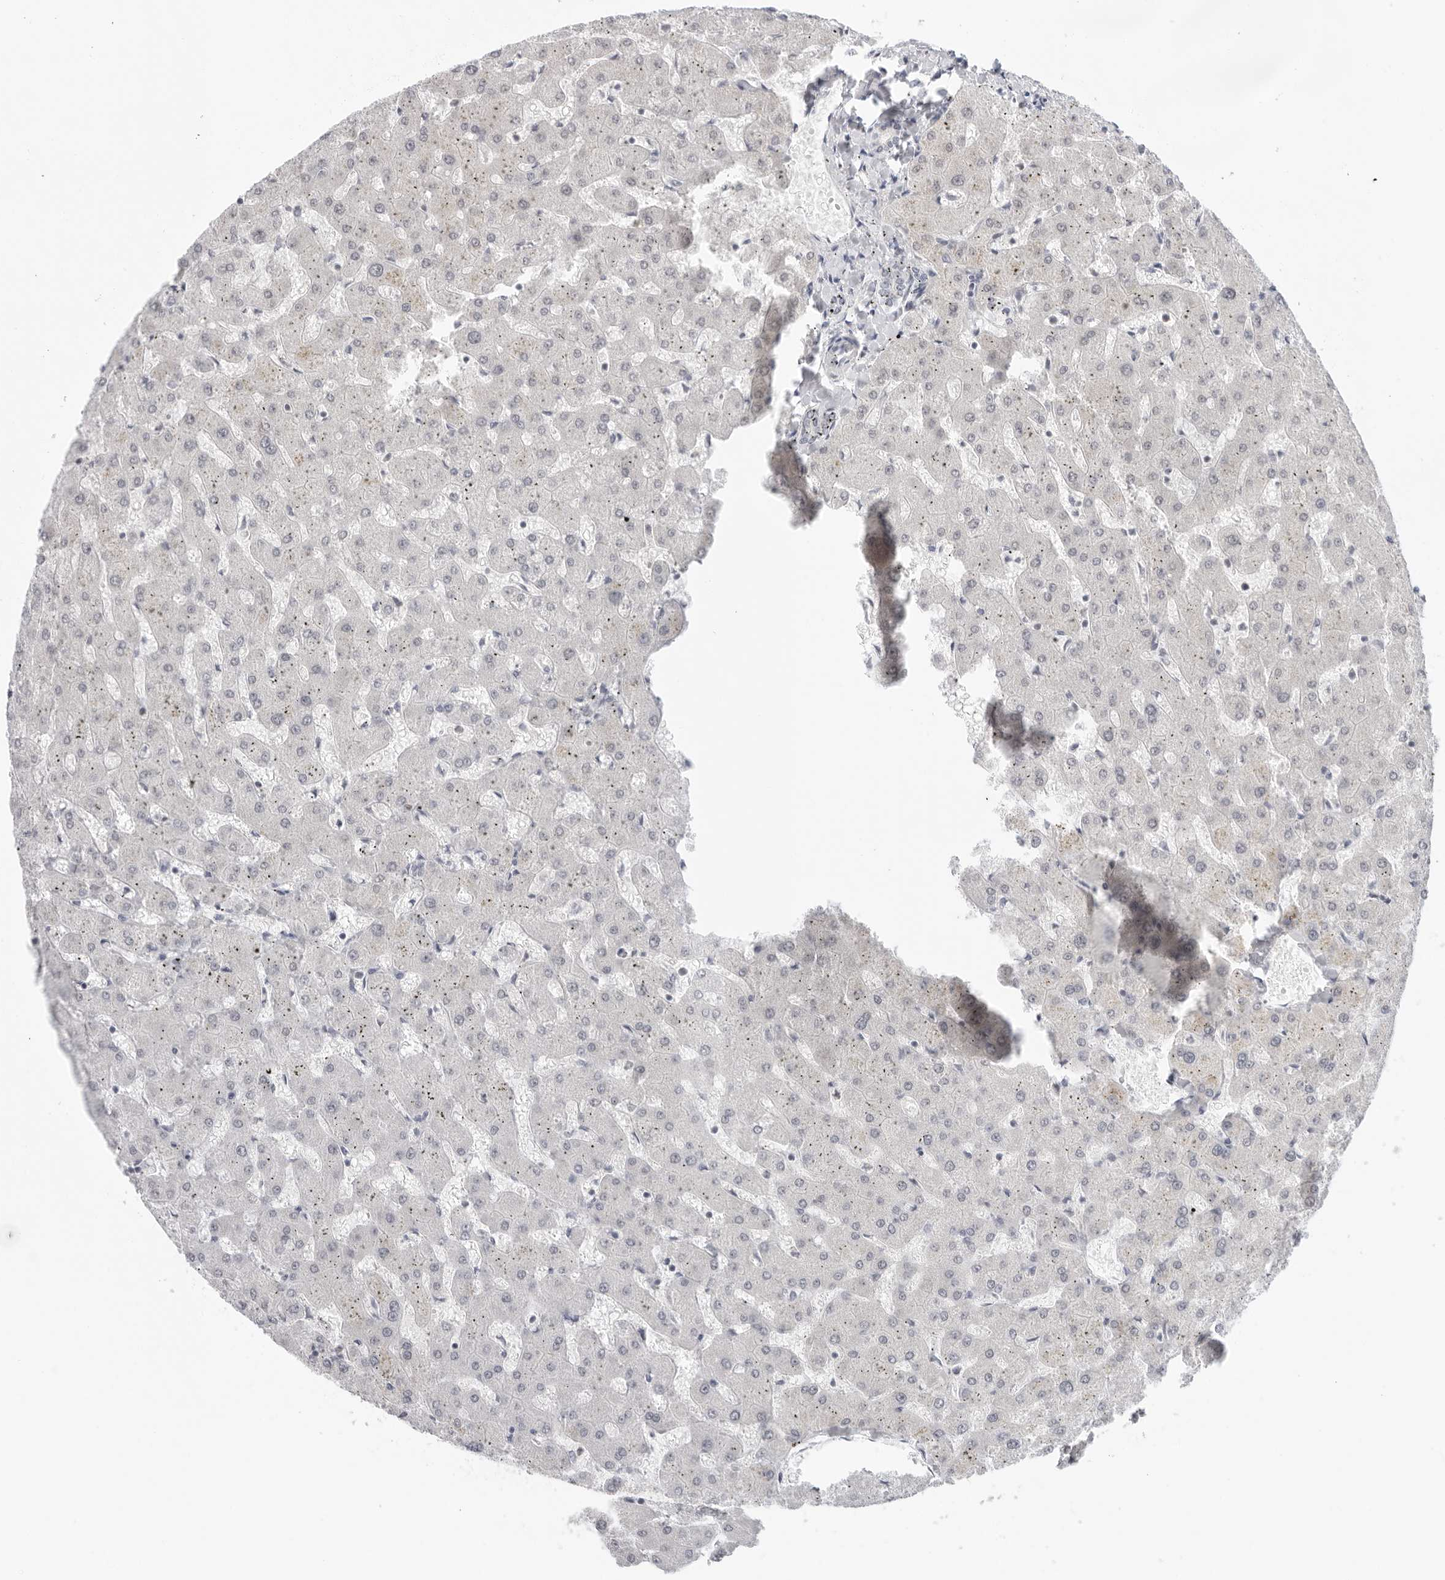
{"staining": {"intensity": "negative", "quantity": "none", "location": "none"}, "tissue": "liver", "cell_type": "Cholangiocytes", "image_type": "normal", "snomed": [{"axis": "morphology", "description": "Normal tissue, NOS"}, {"axis": "topography", "description": "Liver"}], "caption": "High magnification brightfield microscopy of normal liver stained with DAB (brown) and counterstained with hematoxylin (blue): cholangiocytes show no significant expression. The staining was performed using DAB to visualize the protein expression in brown, while the nuclei were stained in blue with hematoxylin (Magnification: 20x).", "gene": "FOXK2", "patient": {"sex": "female", "age": 63}}